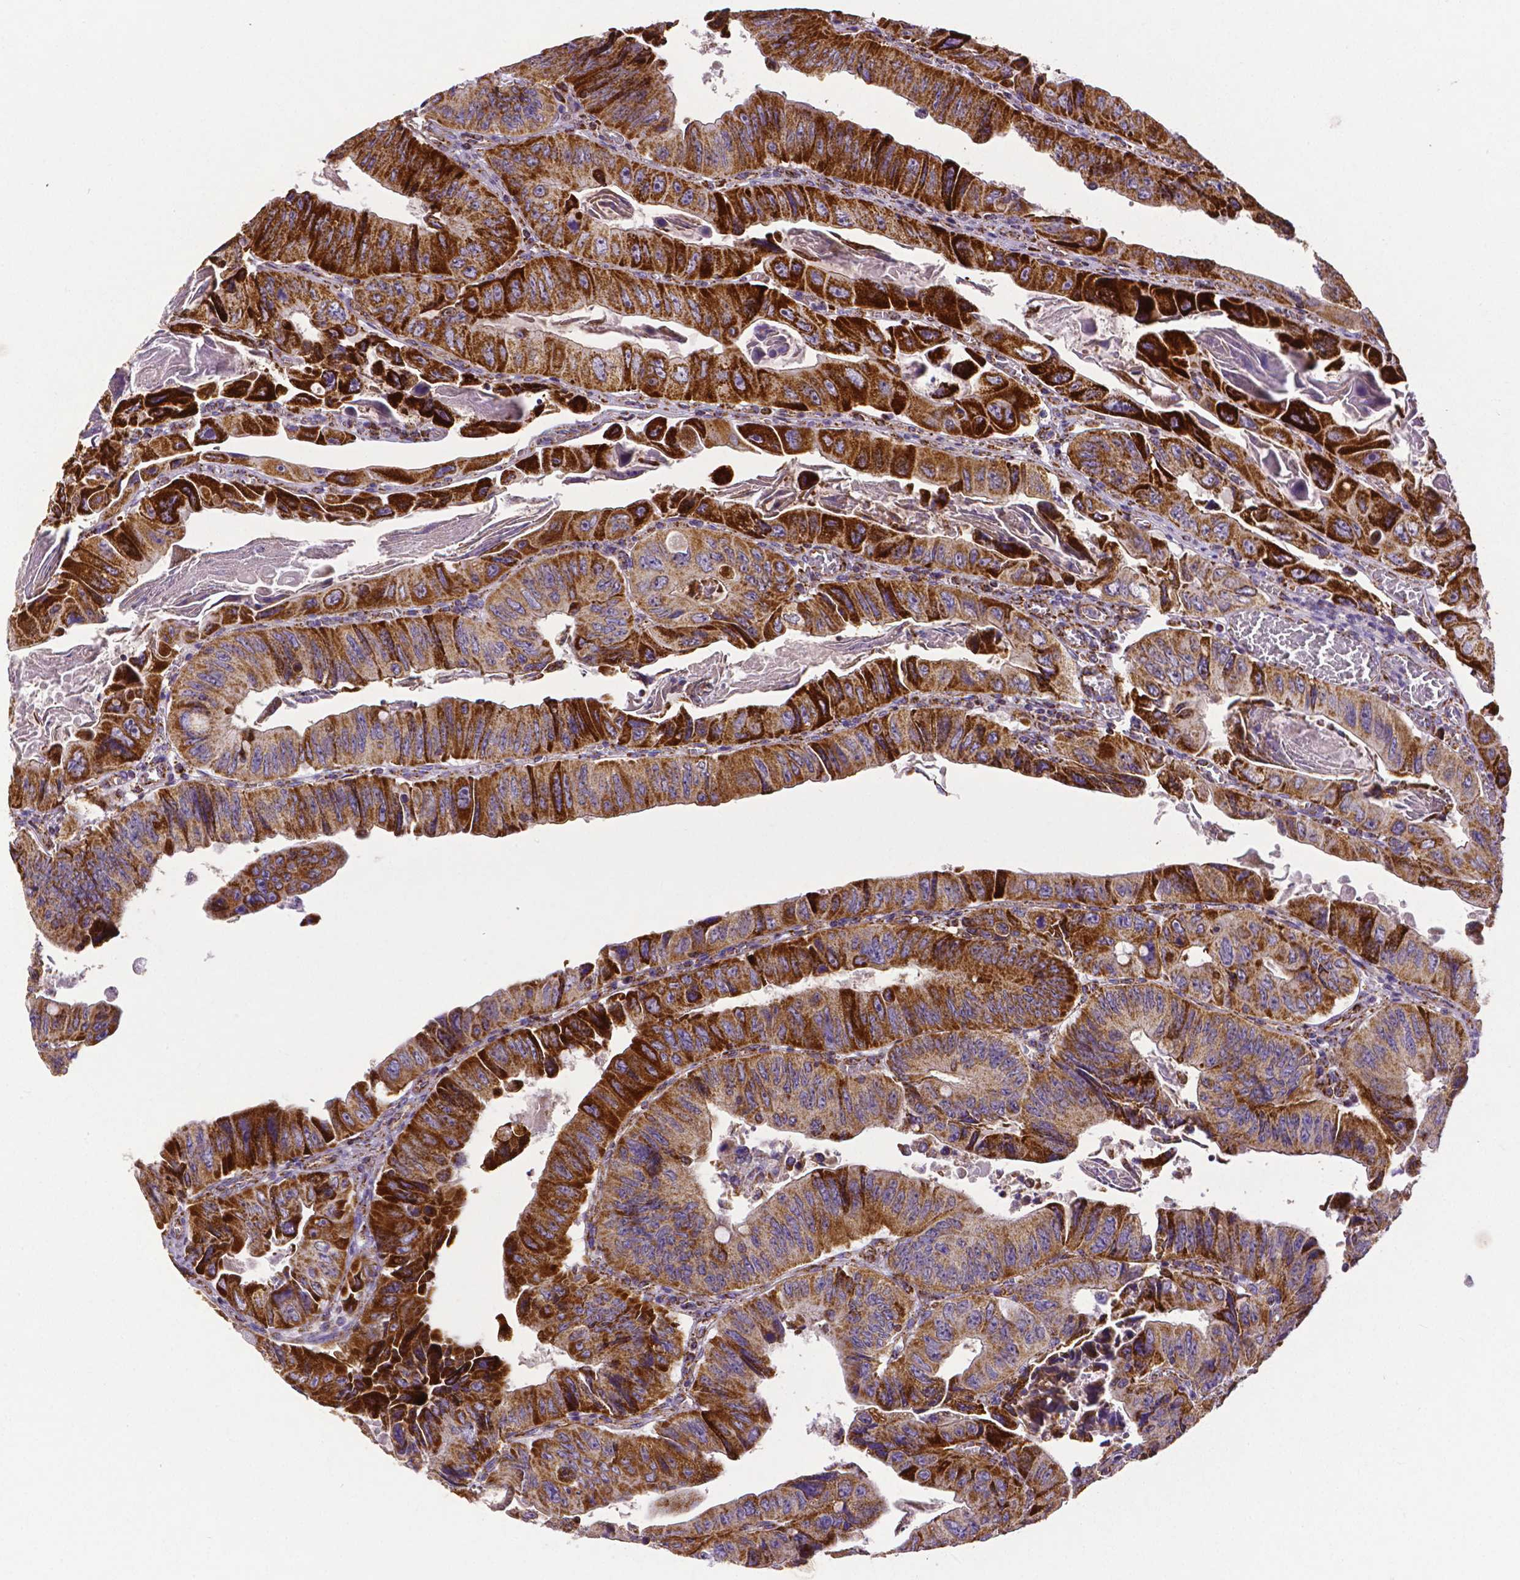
{"staining": {"intensity": "strong", "quantity": ">75%", "location": "cytoplasmic/membranous"}, "tissue": "colorectal cancer", "cell_type": "Tumor cells", "image_type": "cancer", "snomed": [{"axis": "morphology", "description": "Adenocarcinoma, NOS"}, {"axis": "topography", "description": "Colon"}], "caption": "IHC image of neoplastic tissue: colorectal cancer (adenocarcinoma) stained using IHC shows high levels of strong protein expression localized specifically in the cytoplasmic/membranous of tumor cells, appearing as a cytoplasmic/membranous brown color.", "gene": "MACC1", "patient": {"sex": "female", "age": 84}}